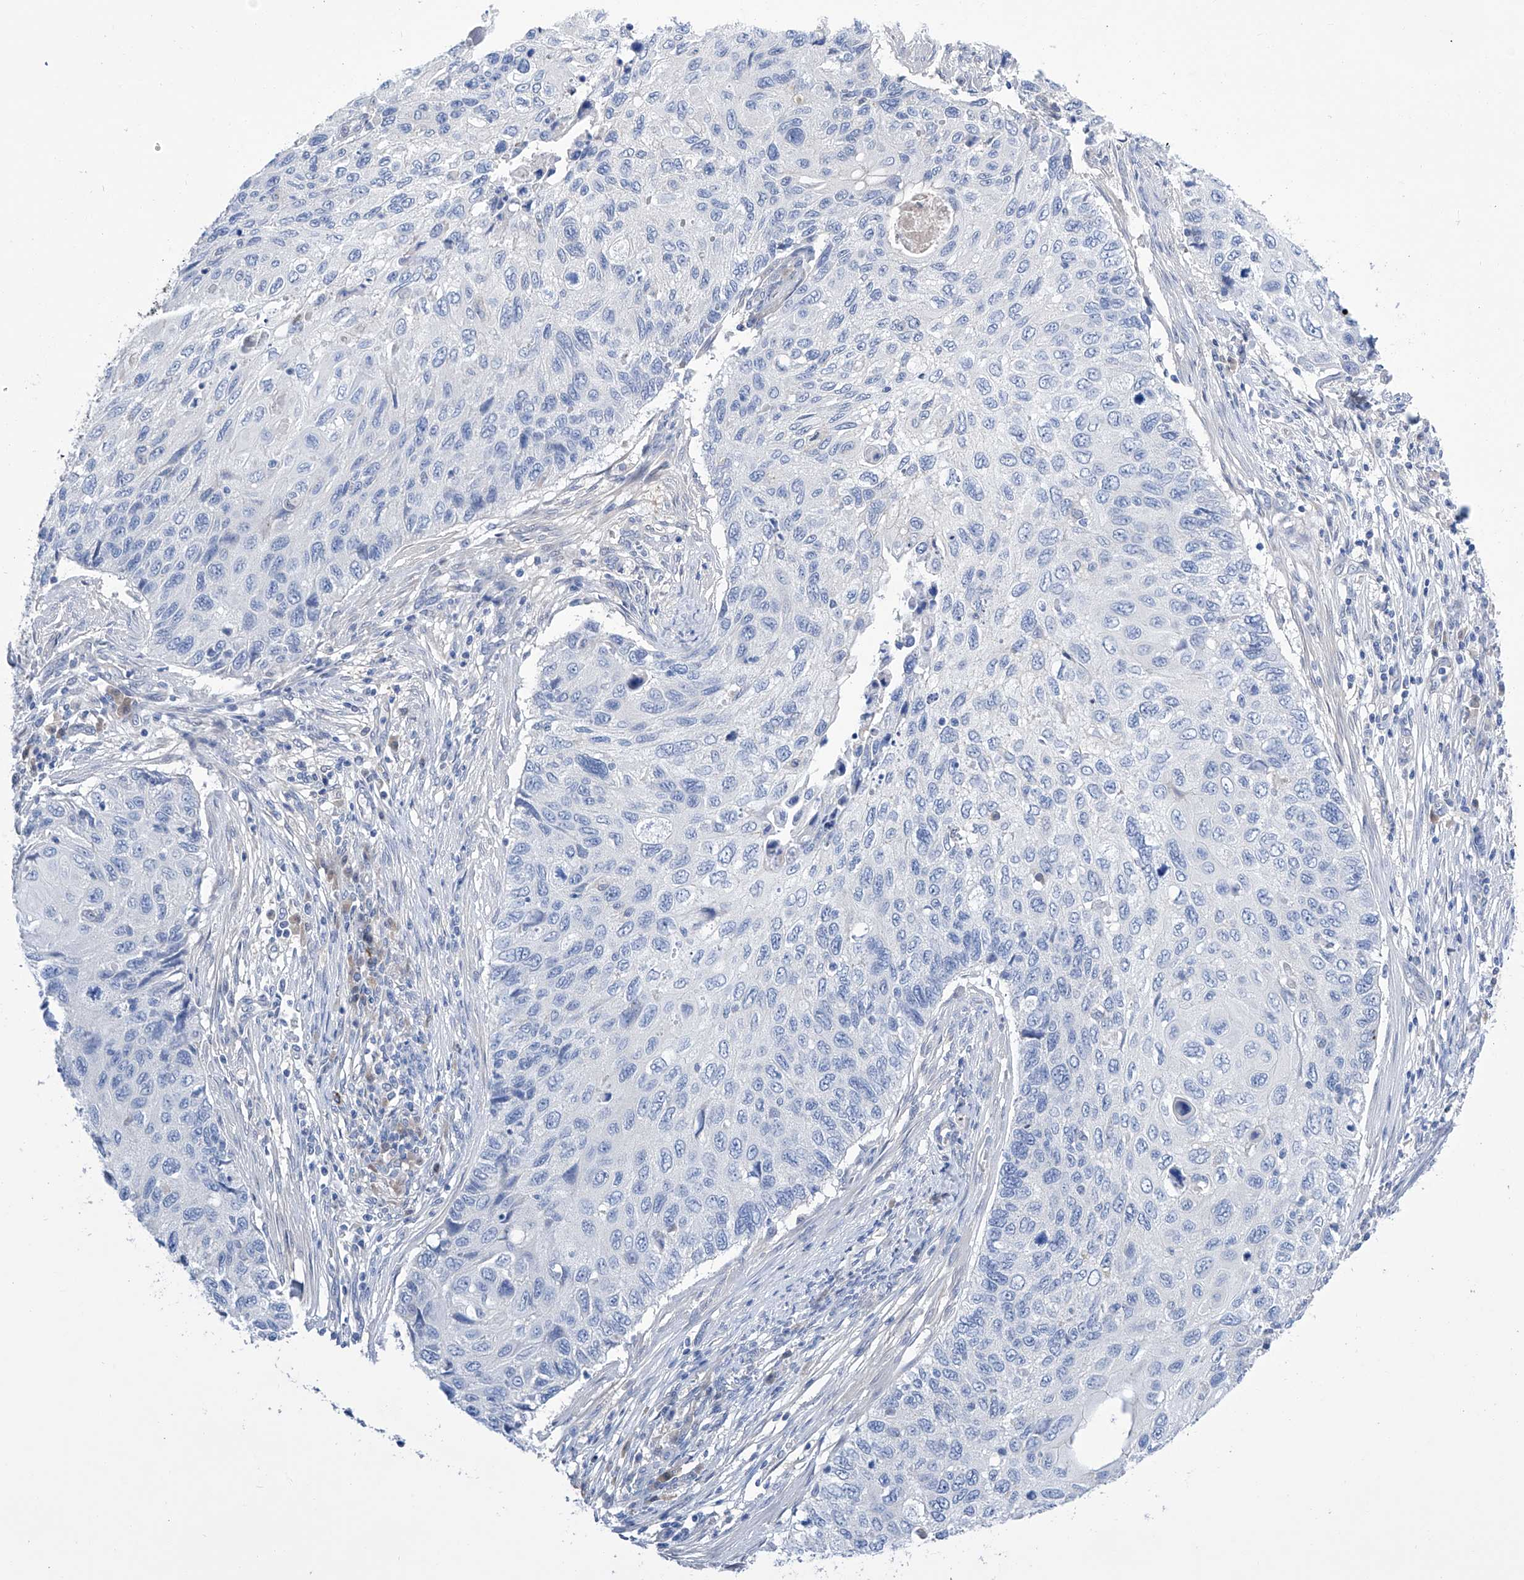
{"staining": {"intensity": "negative", "quantity": "none", "location": "none"}, "tissue": "cervical cancer", "cell_type": "Tumor cells", "image_type": "cancer", "snomed": [{"axis": "morphology", "description": "Squamous cell carcinoma, NOS"}, {"axis": "topography", "description": "Cervix"}], "caption": "Immunohistochemistry photomicrograph of human cervical cancer stained for a protein (brown), which shows no positivity in tumor cells.", "gene": "PGM3", "patient": {"sex": "female", "age": 70}}